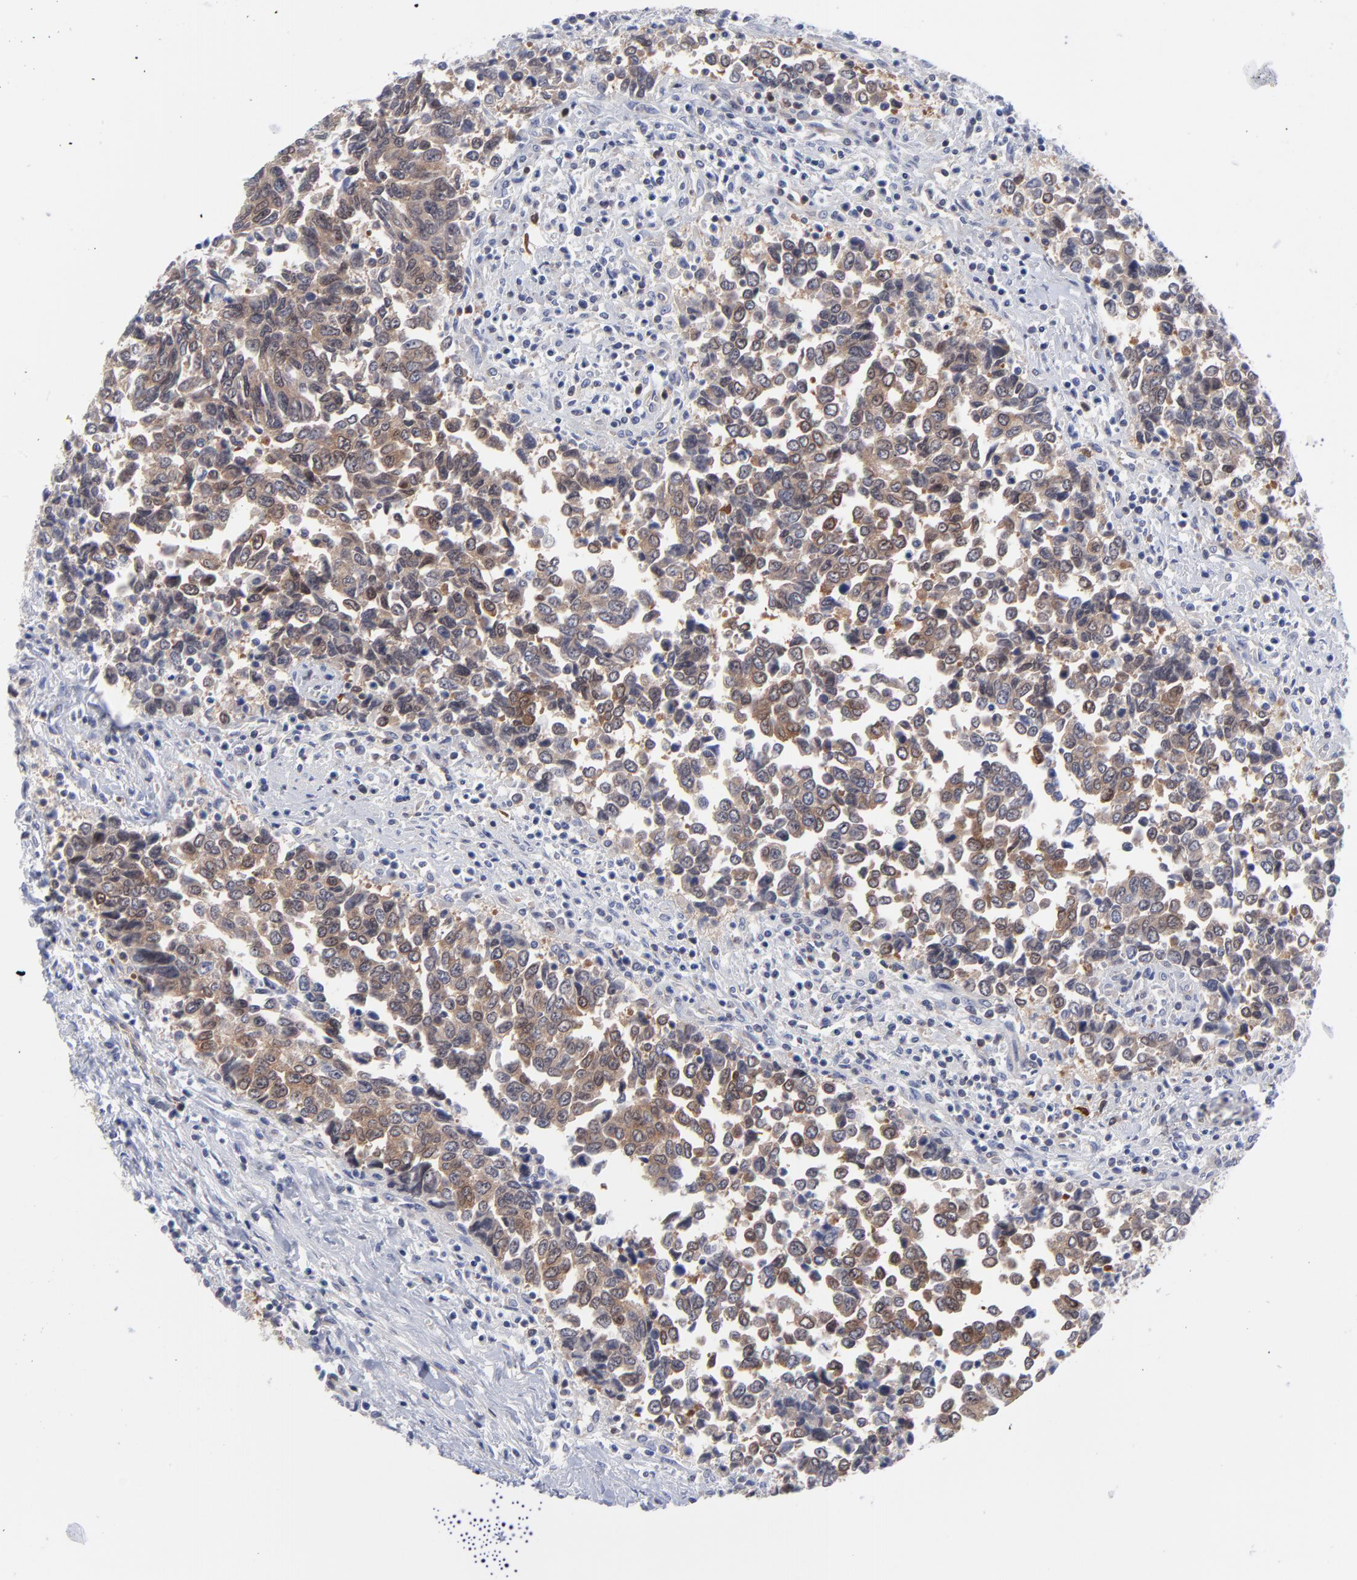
{"staining": {"intensity": "weak", "quantity": ">75%", "location": "cytoplasmic/membranous"}, "tissue": "urothelial cancer", "cell_type": "Tumor cells", "image_type": "cancer", "snomed": [{"axis": "morphology", "description": "Urothelial carcinoma, High grade"}, {"axis": "topography", "description": "Urinary bladder"}], "caption": "Urothelial cancer tissue demonstrates weak cytoplasmic/membranous positivity in approximately >75% of tumor cells, visualized by immunohistochemistry. Nuclei are stained in blue.", "gene": "NFKBIA", "patient": {"sex": "male", "age": 86}}